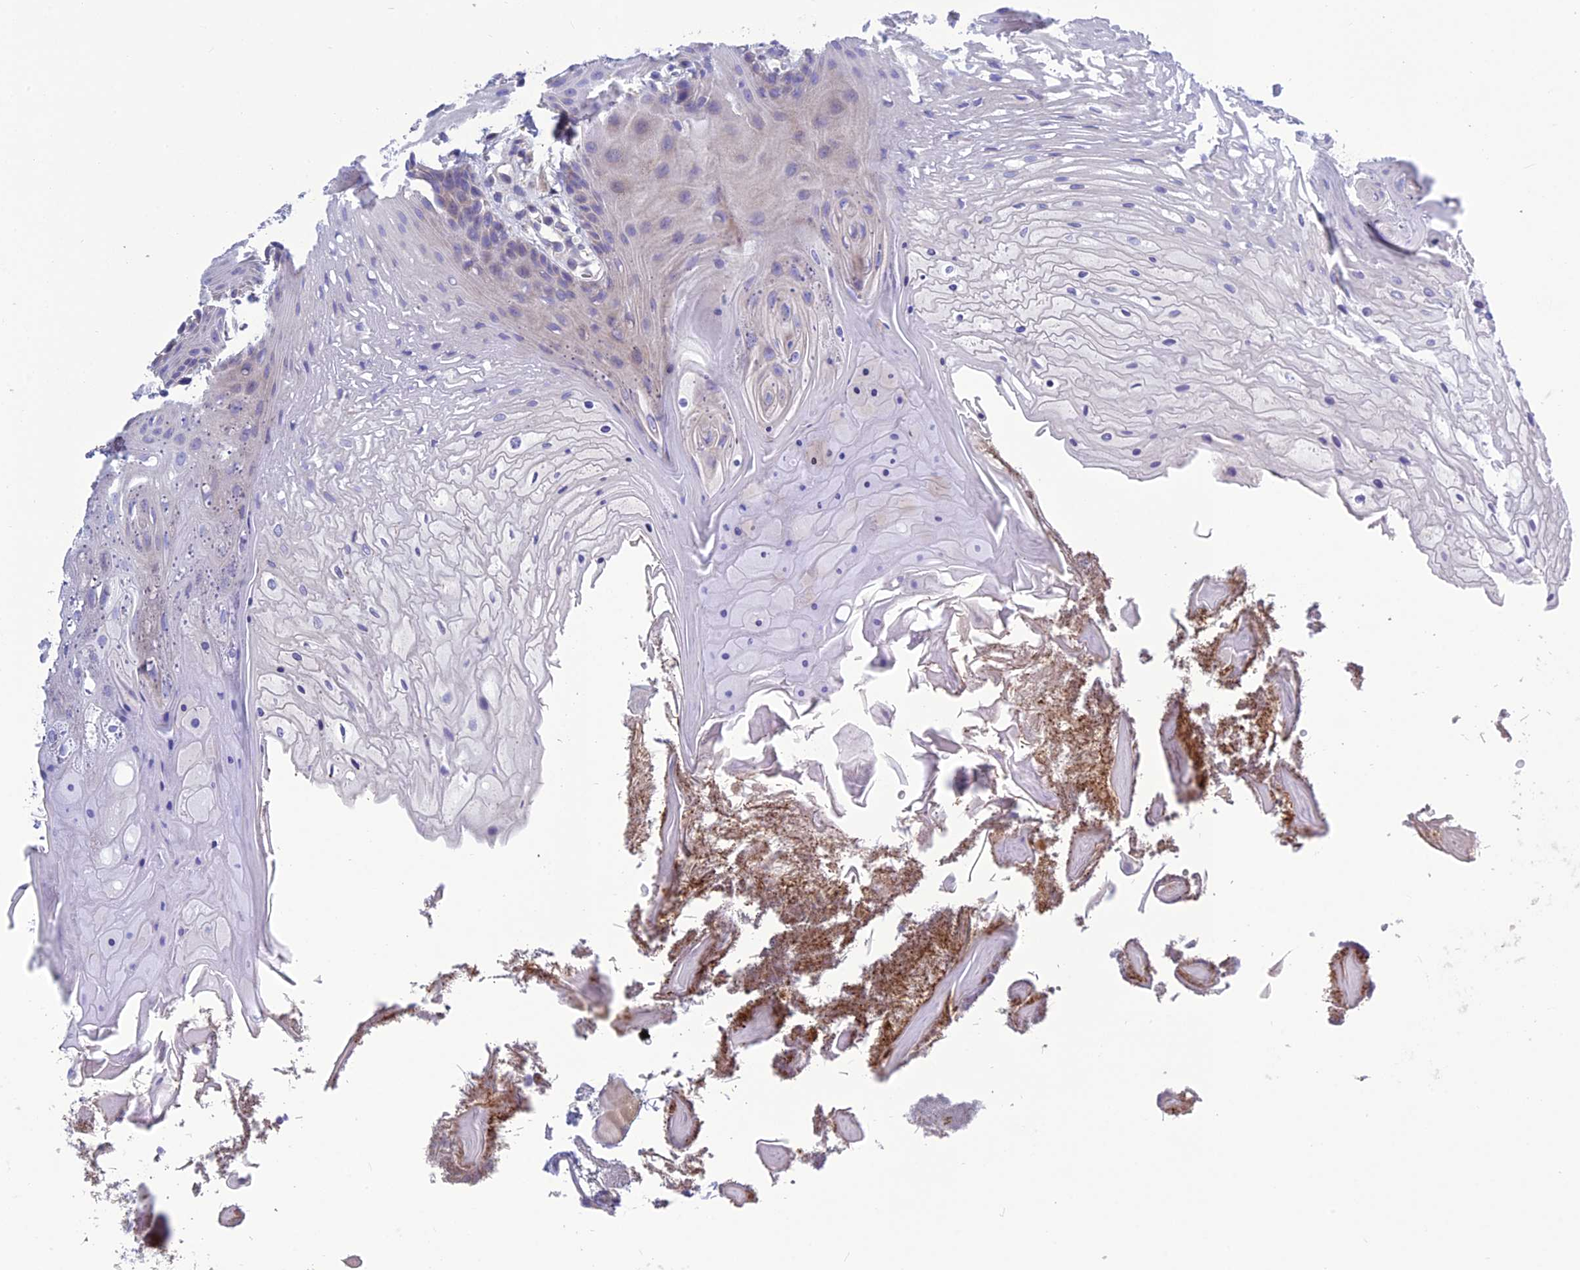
{"staining": {"intensity": "negative", "quantity": "none", "location": "none"}, "tissue": "oral mucosa", "cell_type": "Squamous epithelial cells", "image_type": "normal", "snomed": [{"axis": "morphology", "description": "Normal tissue, NOS"}, {"axis": "topography", "description": "Oral tissue"}], "caption": "Immunohistochemical staining of unremarkable human oral mucosa exhibits no significant positivity in squamous epithelial cells. (Stains: DAB IHC with hematoxylin counter stain, Microscopy: brightfield microscopy at high magnification).", "gene": "BHMT2", "patient": {"sex": "female", "age": 80}}